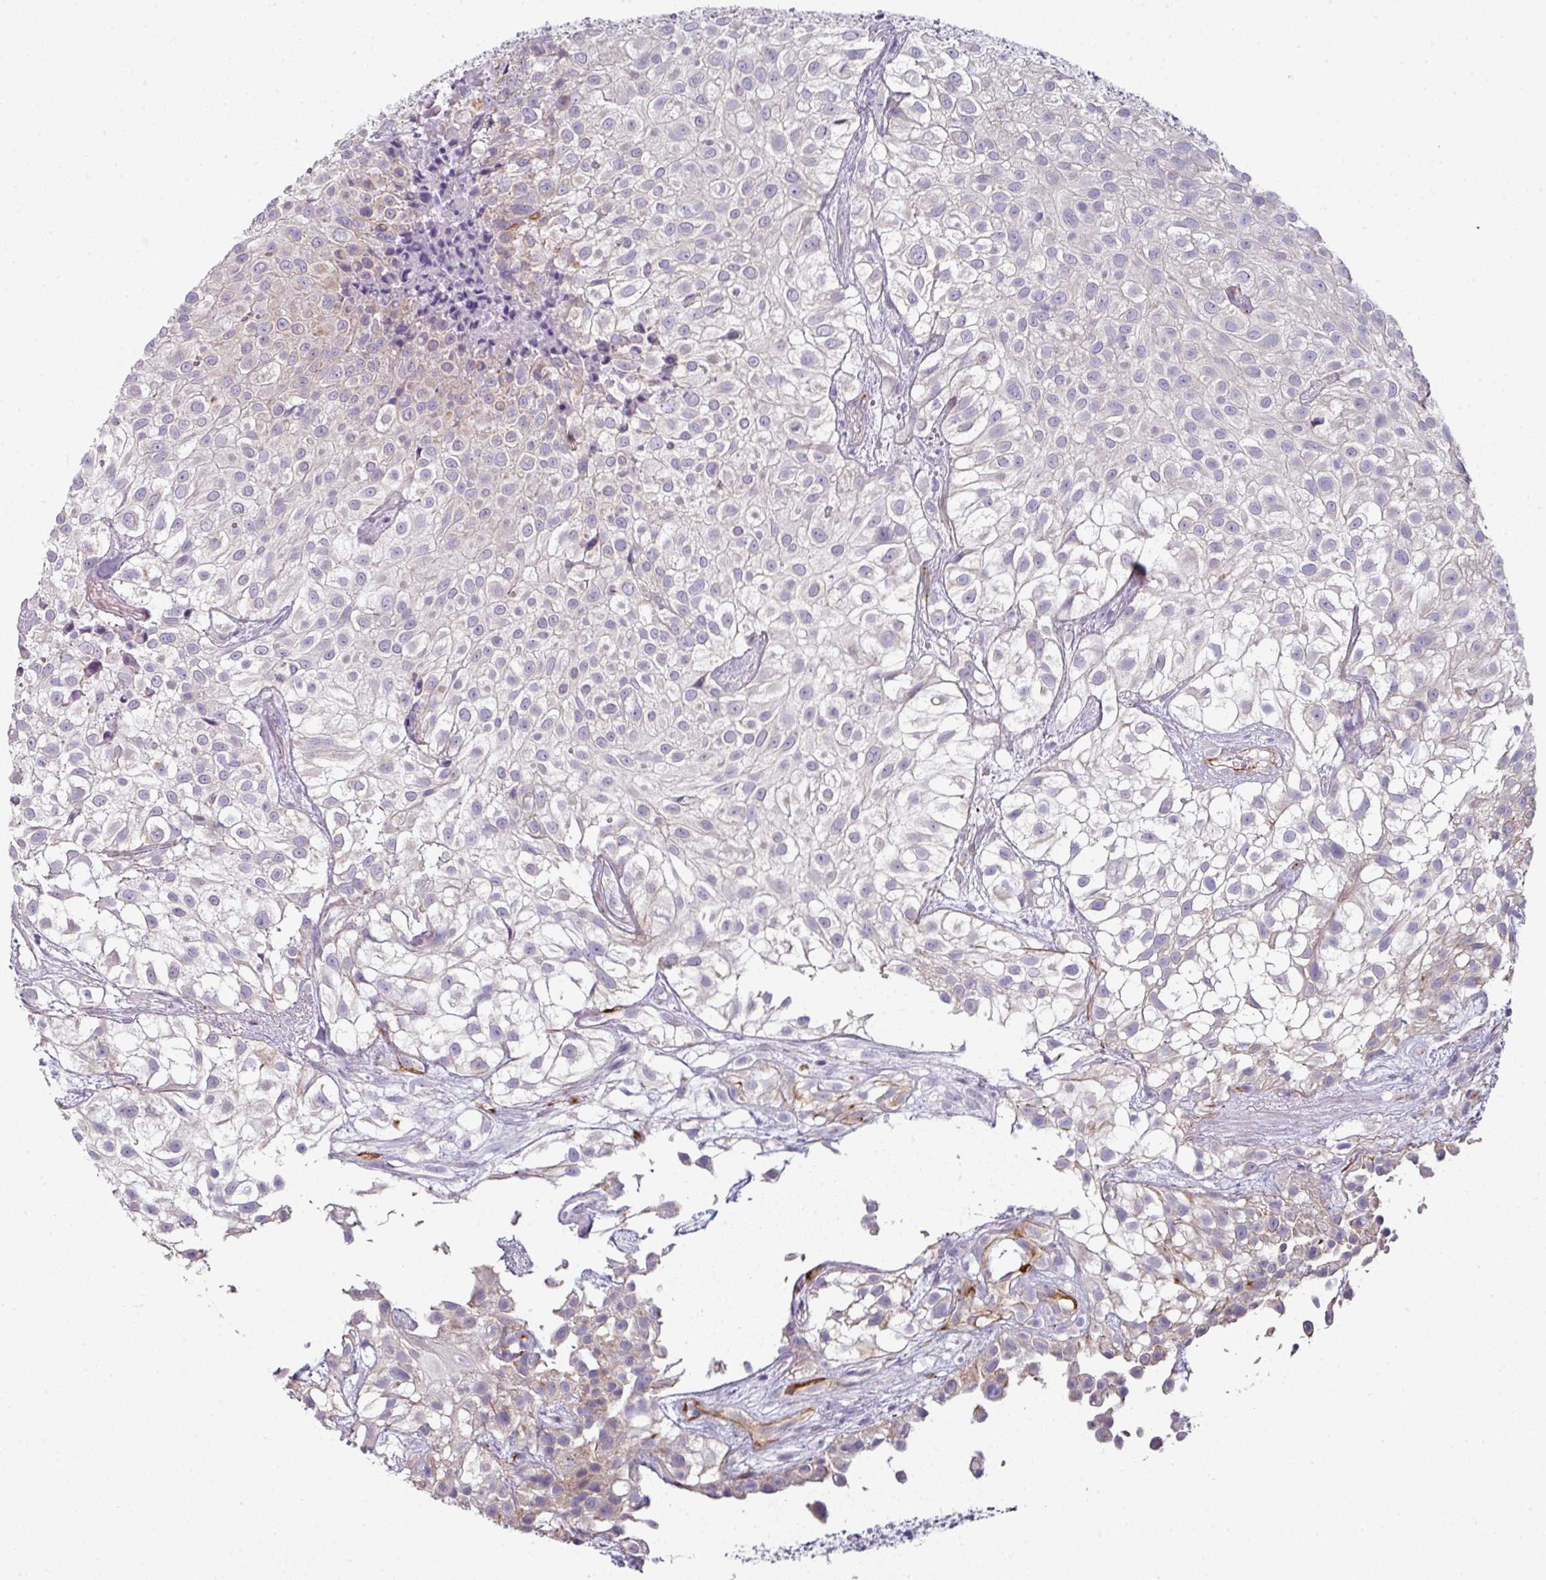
{"staining": {"intensity": "negative", "quantity": "none", "location": "none"}, "tissue": "urothelial cancer", "cell_type": "Tumor cells", "image_type": "cancer", "snomed": [{"axis": "morphology", "description": "Urothelial carcinoma, High grade"}, {"axis": "topography", "description": "Urinary bladder"}], "caption": "Urothelial carcinoma (high-grade) was stained to show a protein in brown. There is no significant expression in tumor cells.", "gene": "SLC17A7", "patient": {"sex": "male", "age": 56}}